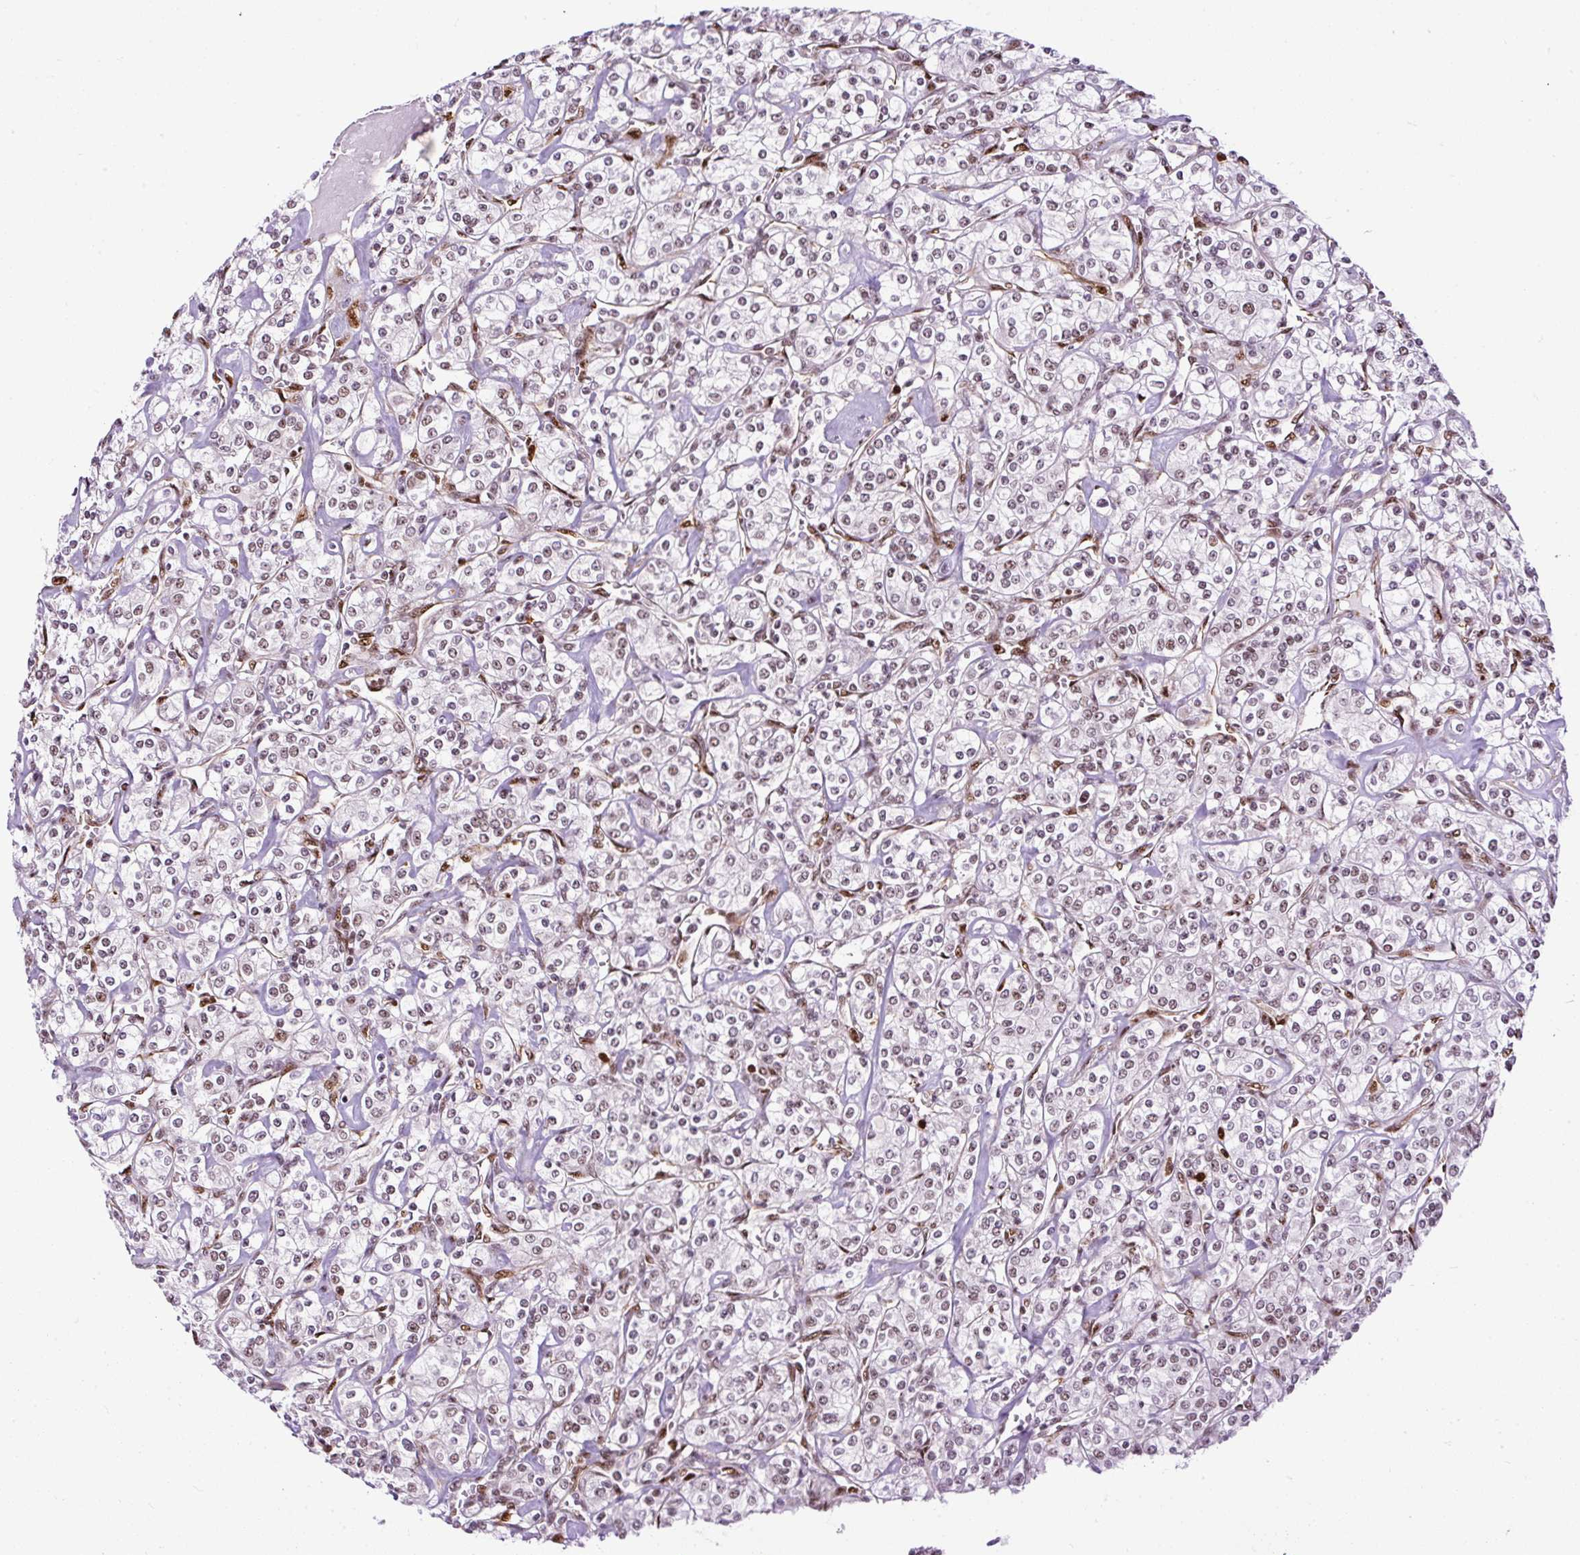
{"staining": {"intensity": "weak", "quantity": "25%-75%", "location": "nuclear"}, "tissue": "renal cancer", "cell_type": "Tumor cells", "image_type": "cancer", "snomed": [{"axis": "morphology", "description": "Adenocarcinoma, NOS"}, {"axis": "topography", "description": "Kidney"}], "caption": "A micrograph of human renal cancer (adenocarcinoma) stained for a protein reveals weak nuclear brown staining in tumor cells. The staining was performed using DAB, with brown indicating positive protein expression. Nuclei are stained blue with hematoxylin.", "gene": "LUC7L2", "patient": {"sex": "male", "age": 77}}